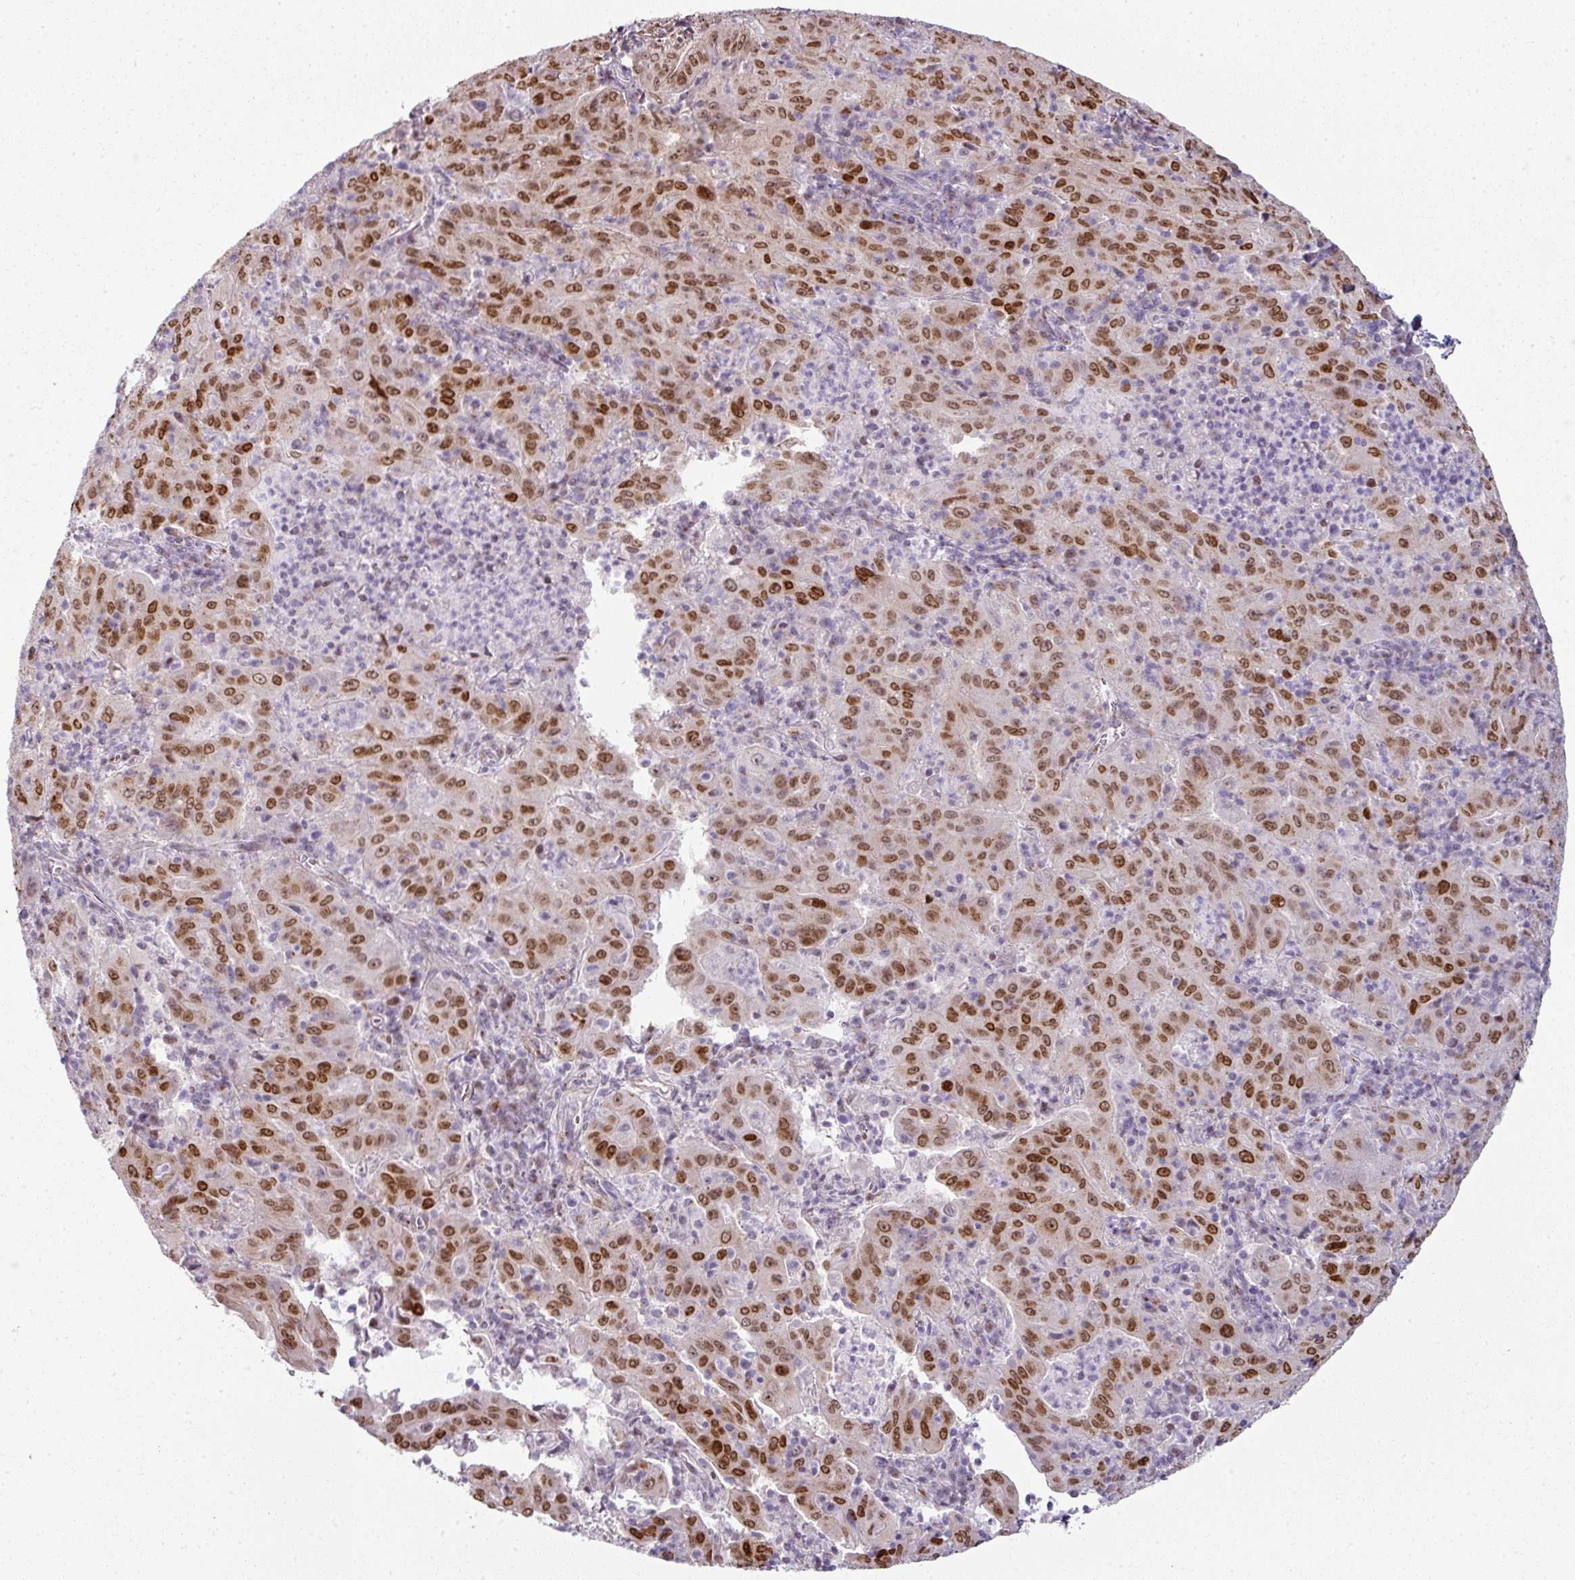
{"staining": {"intensity": "strong", "quantity": ">75%", "location": "nuclear"}, "tissue": "pancreatic cancer", "cell_type": "Tumor cells", "image_type": "cancer", "snomed": [{"axis": "morphology", "description": "Adenocarcinoma, NOS"}, {"axis": "topography", "description": "Pancreas"}], "caption": "A high amount of strong nuclear positivity is appreciated in about >75% of tumor cells in pancreatic cancer tissue.", "gene": "SYT8", "patient": {"sex": "male", "age": 63}}